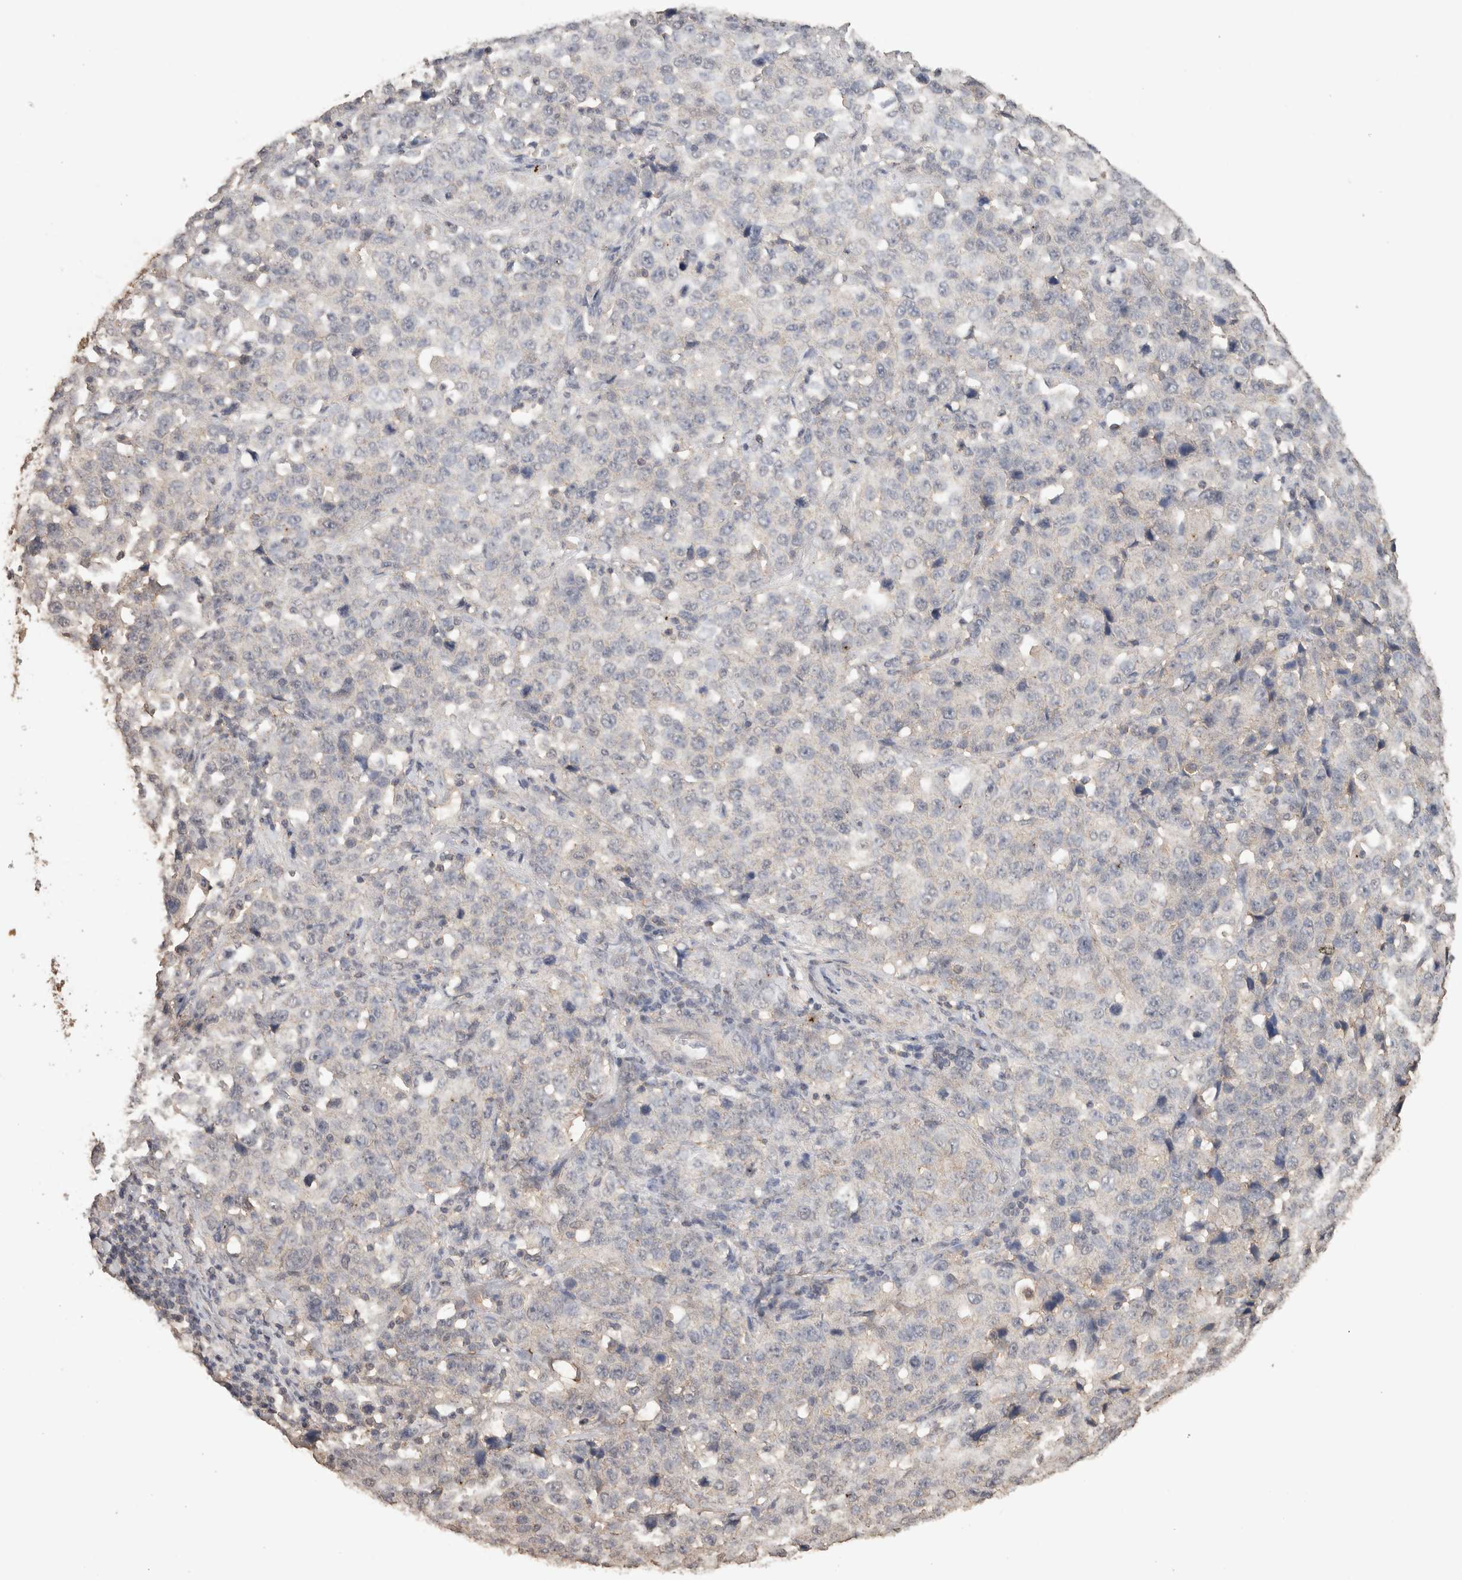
{"staining": {"intensity": "negative", "quantity": "none", "location": "none"}, "tissue": "stomach cancer", "cell_type": "Tumor cells", "image_type": "cancer", "snomed": [{"axis": "morphology", "description": "Normal tissue, NOS"}, {"axis": "morphology", "description": "Adenocarcinoma, NOS"}, {"axis": "topography", "description": "Stomach"}], "caption": "Adenocarcinoma (stomach) was stained to show a protein in brown. There is no significant staining in tumor cells.", "gene": "CX3CL1", "patient": {"sex": "male", "age": 48}}